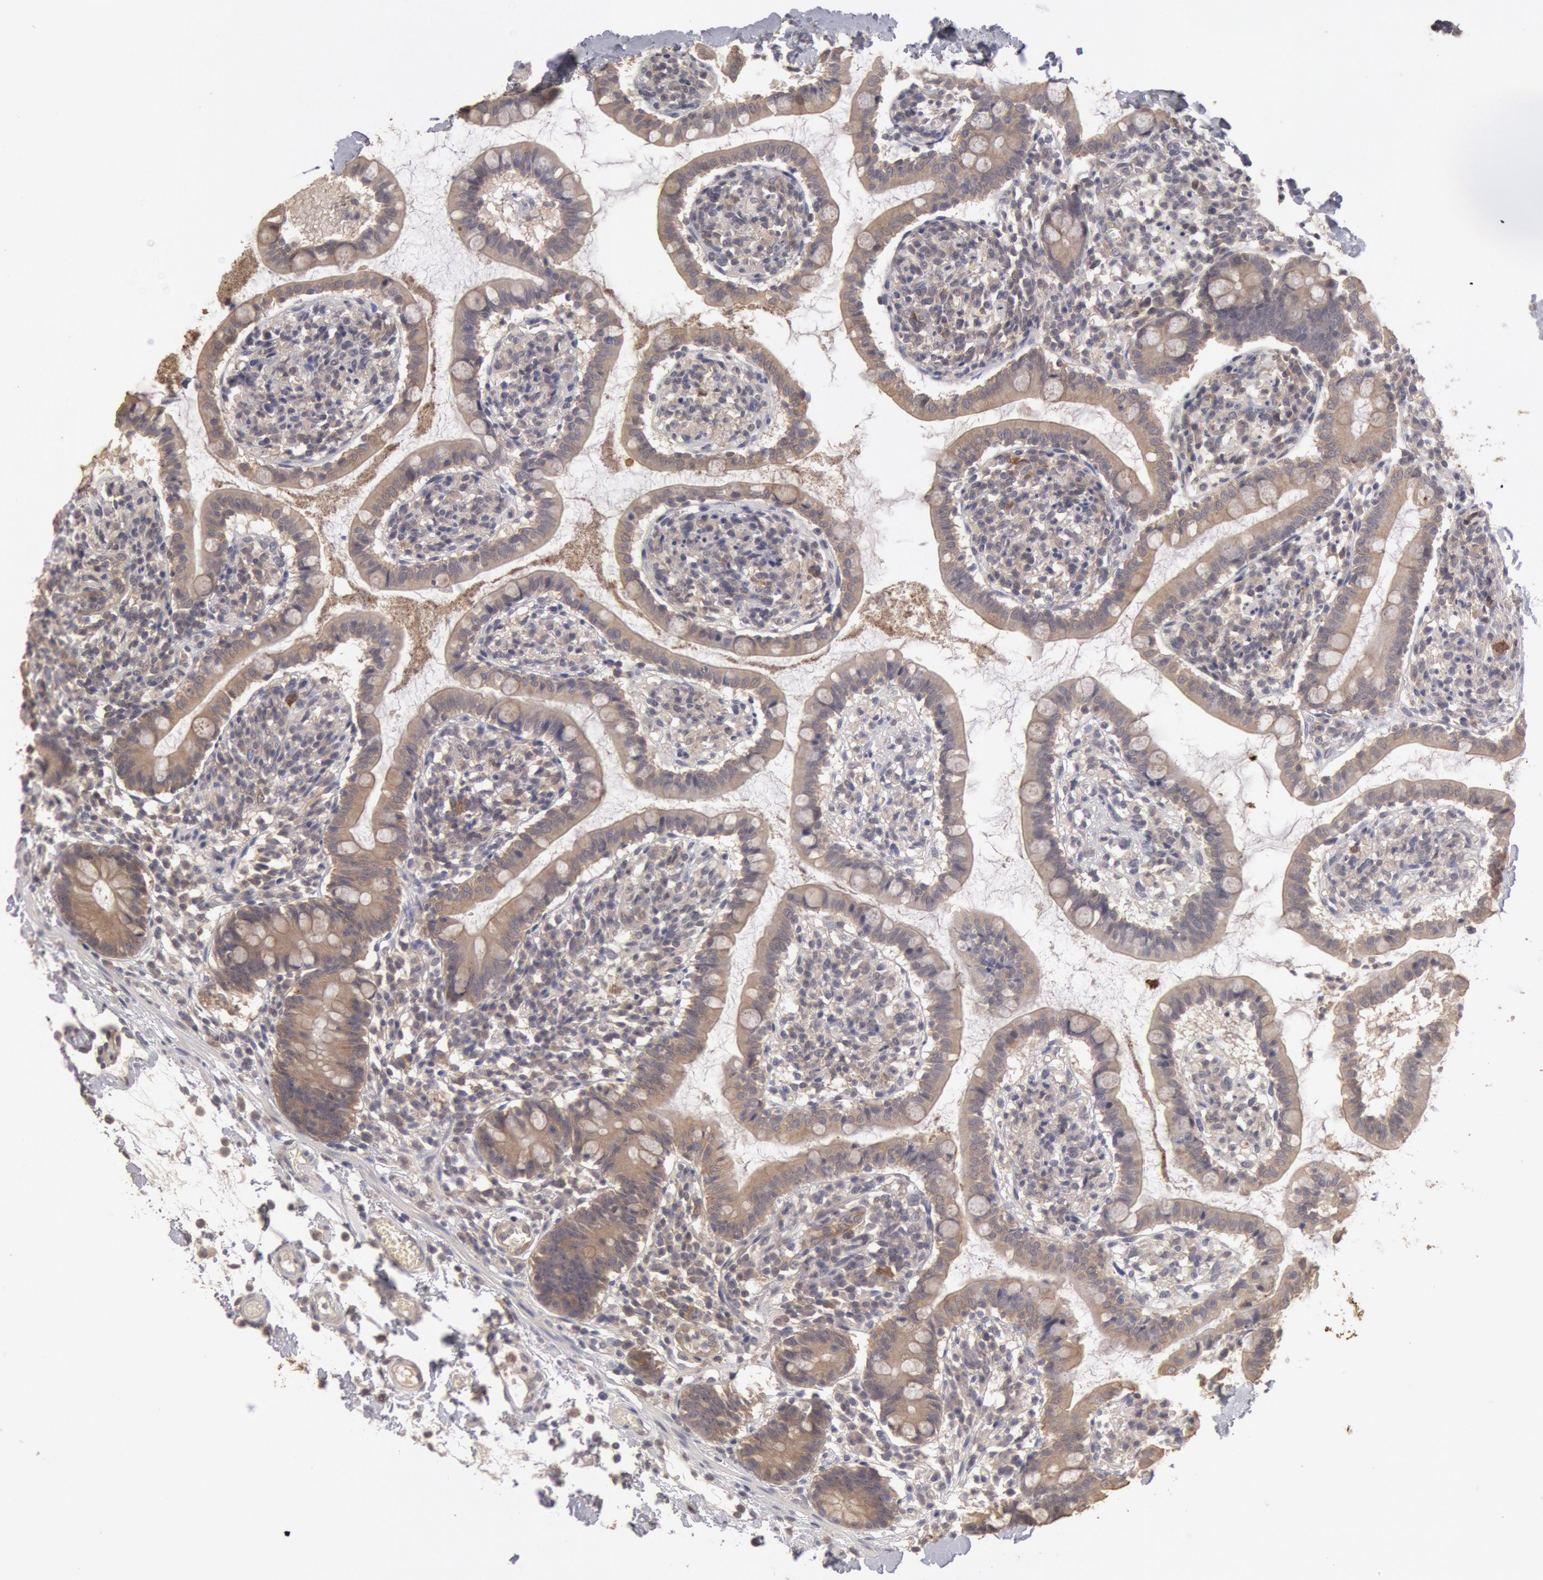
{"staining": {"intensity": "weak", "quantity": ">75%", "location": "cytoplasmic/membranous"}, "tissue": "small intestine", "cell_type": "Glandular cells", "image_type": "normal", "snomed": [{"axis": "morphology", "description": "Normal tissue, NOS"}, {"axis": "topography", "description": "Small intestine"}], "caption": "IHC image of unremarkable small intestine stained for a protein (brown), which demonstrates low levels of weak cytoplasmic/membranous staining in approximately >75% of glandular cells.", "gene": "ZFP36L1", "patient": {"sex": "female", "age": 61}}